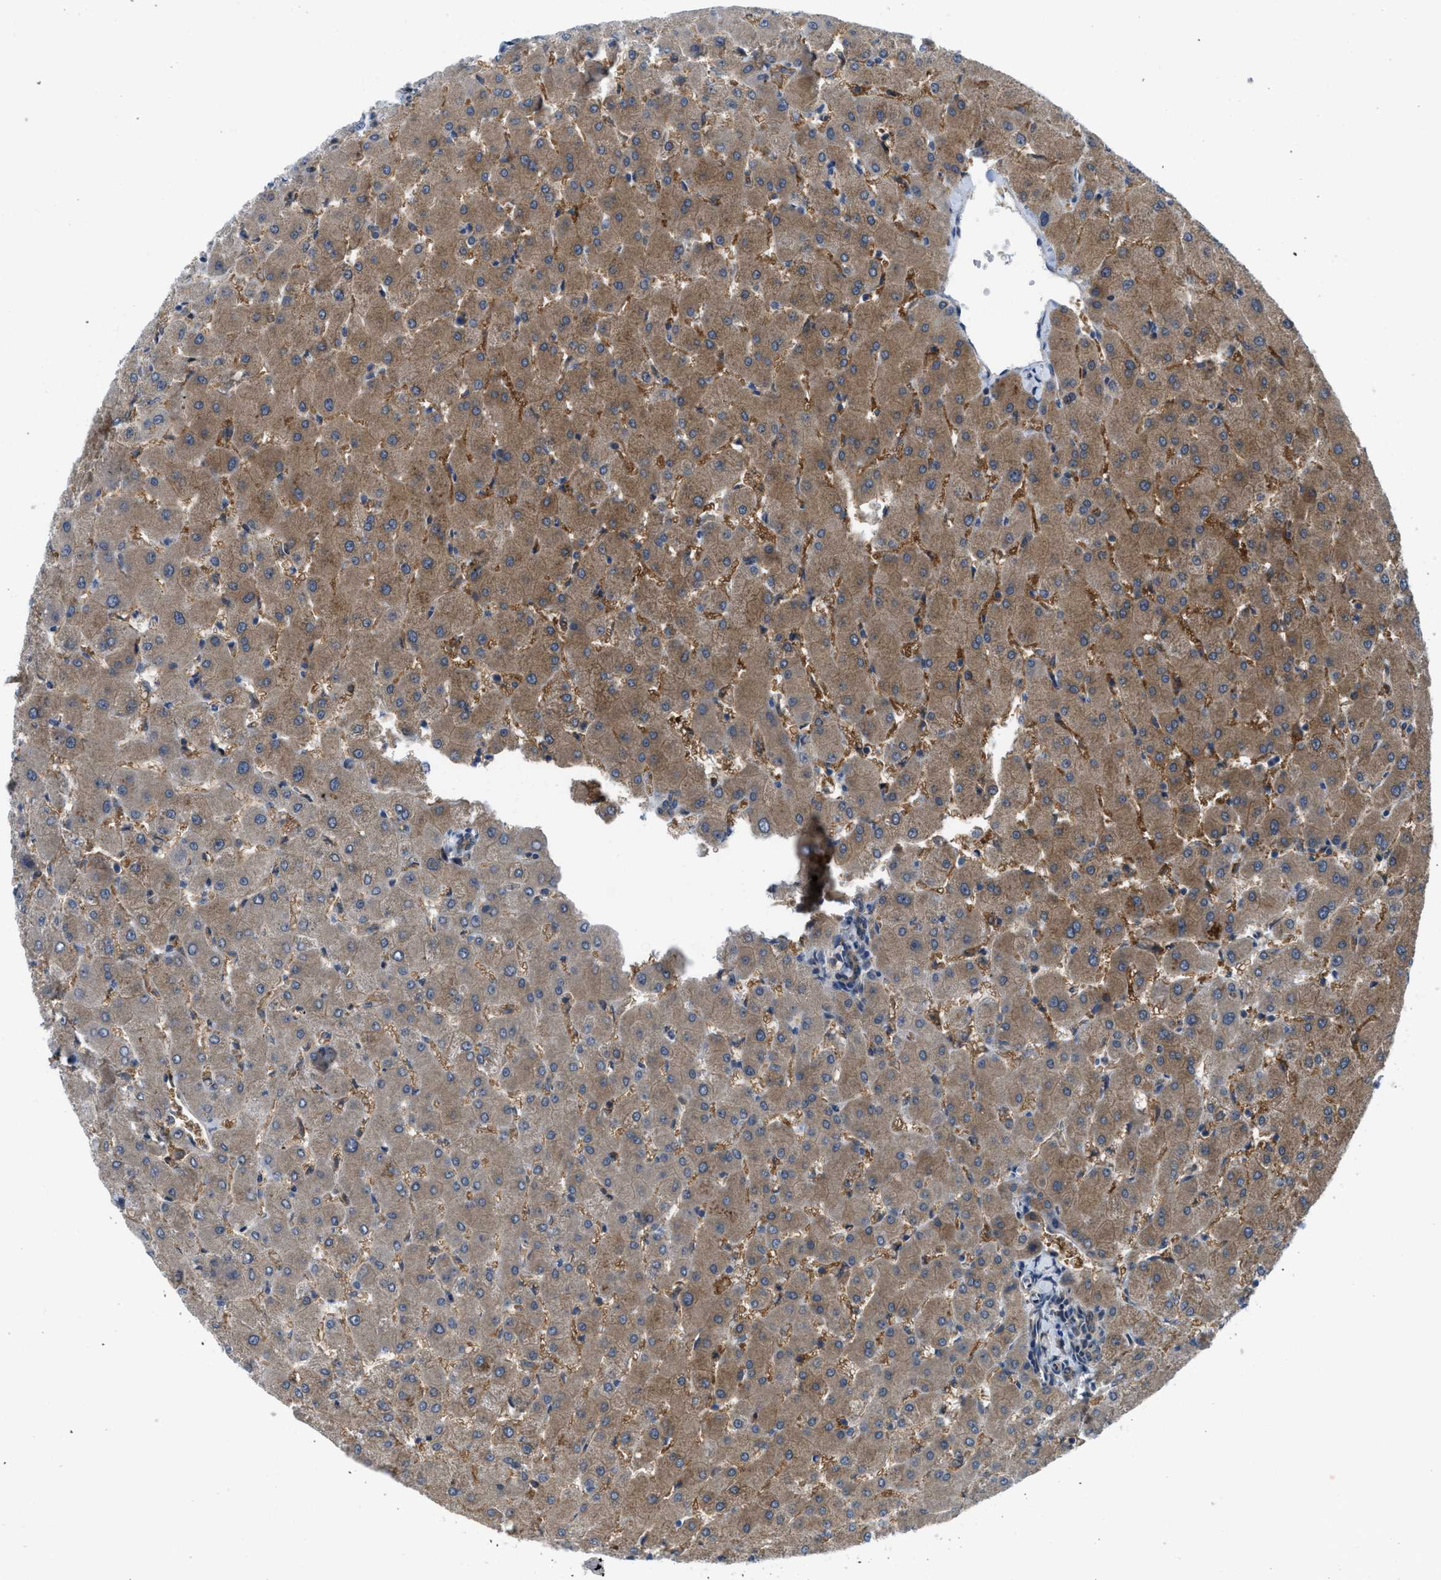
{"staining": {"intensity": "moderate", "quantity": ">75%", "location": "cytoplasmic/membranous"}, "tissue": "liver", "cell_type": "Cholangiocytes", "image_type": "normal", "snomed": [{"axis": "morphology", "description": "Normal tissue, NOS"}, {"axis": "topography", "description": "Liver"}], "caption": "Moderate cytoplasmic/membranous staining is seen in about >75% of cholangiocytes in unremarkable liver.", "gene": "BAZ2B", "patient": {"sex": "female", "age": 63}}